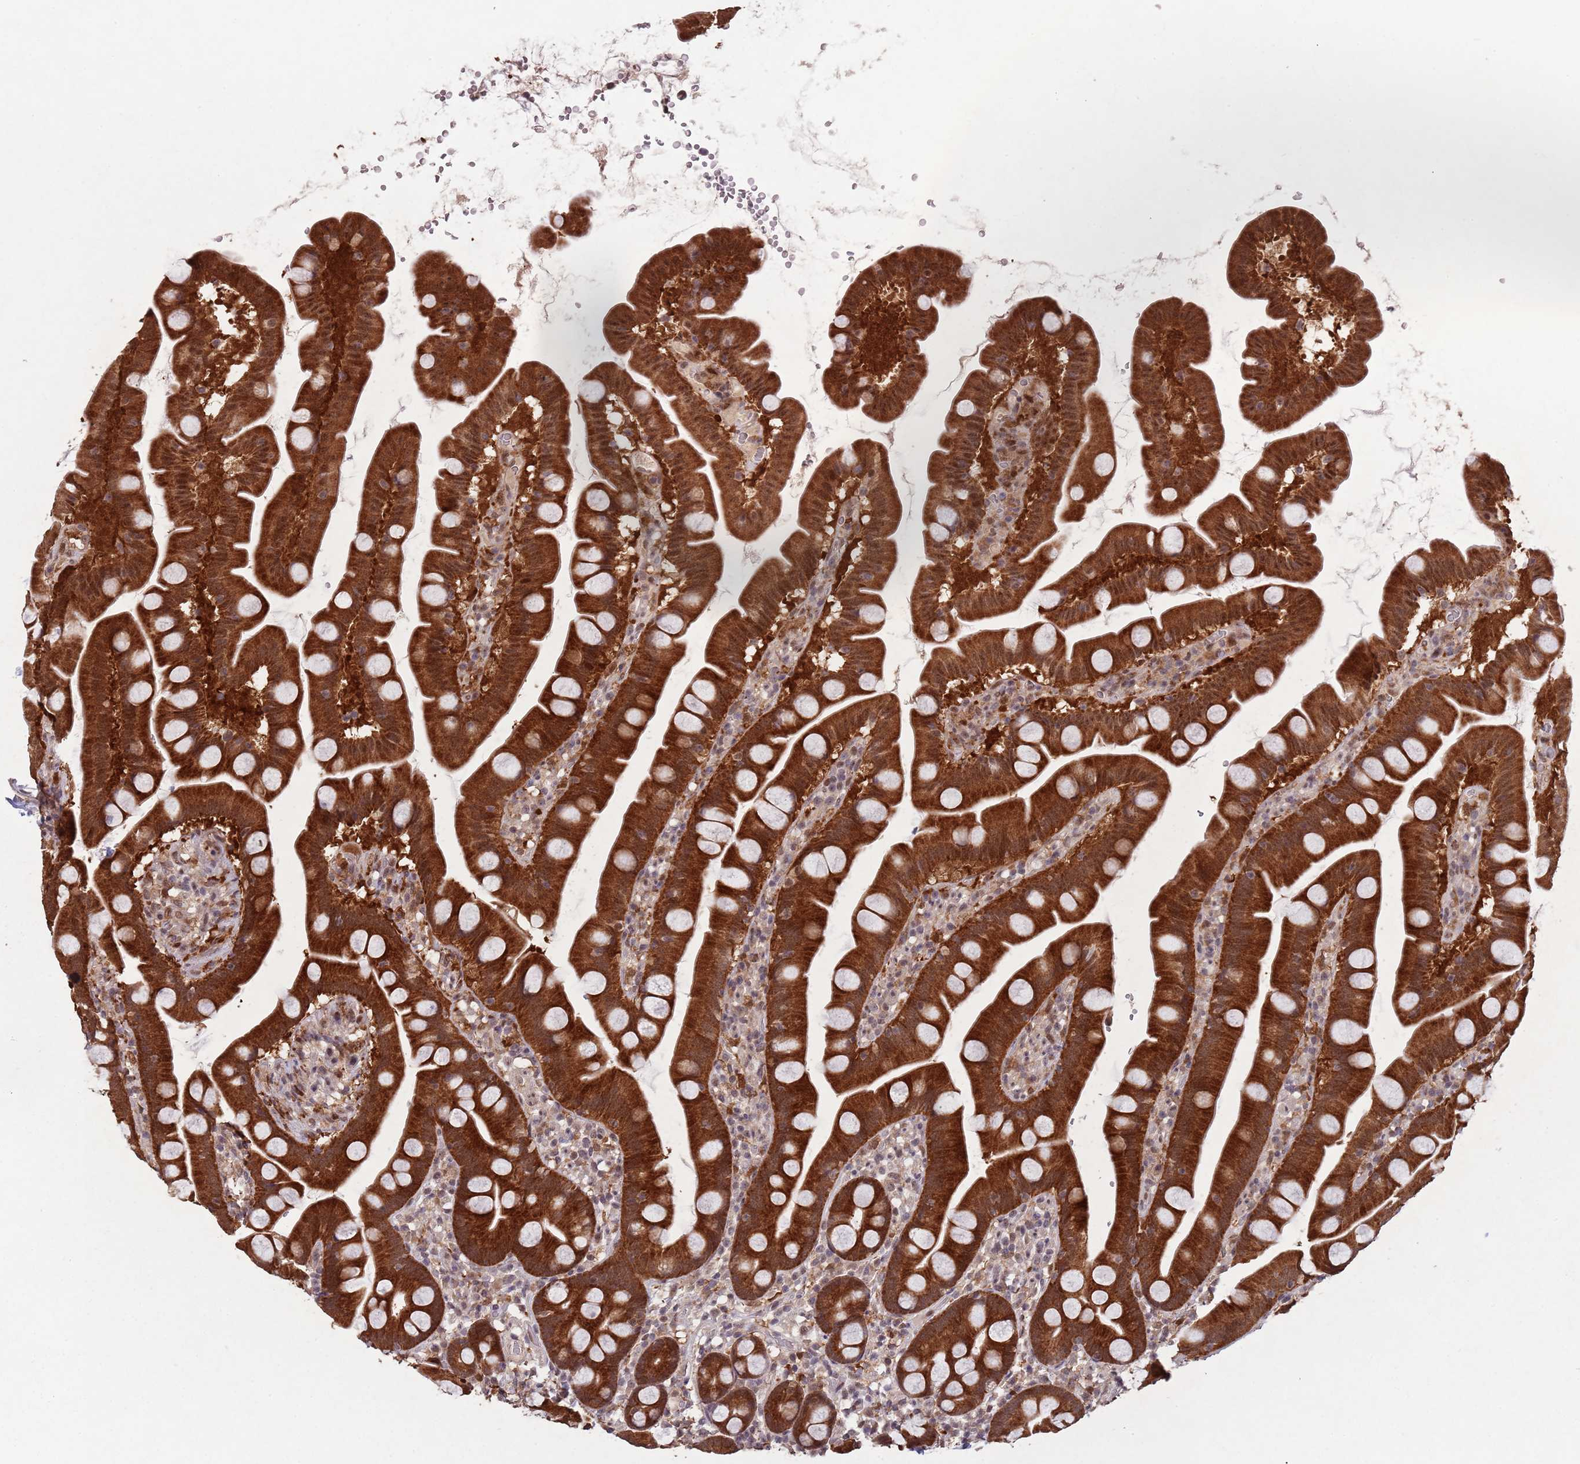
{"staining": {"intensity": "strong", "quantity": ">75%", "location": "cytoplasmic/membranous,nuclear"}, "tissue": "small intestine", "cell_type": "Glandular cells", "image_type": "normal", "snomed": [{"axis": "morphology", "description": "Normal tissue, NOS"}, {"axis": "topography", "description": "Small intestine"}], "caption": "Immunohistochemistry (IHC) staining of unremarkable small intestine, which demonstrates high levels of strong cytoplasmic/membranous,nuclear expression in approximately >75% of glandular cells indicating strong cytoplasmic/membranous,nuclear protein expression. The staining was performed using DAB (brown) for protein detection and nuclei were counterstained in hematoxylin (blue).", "gene": "ZNF639", "patient": {"sex": "female", "age": 68}}